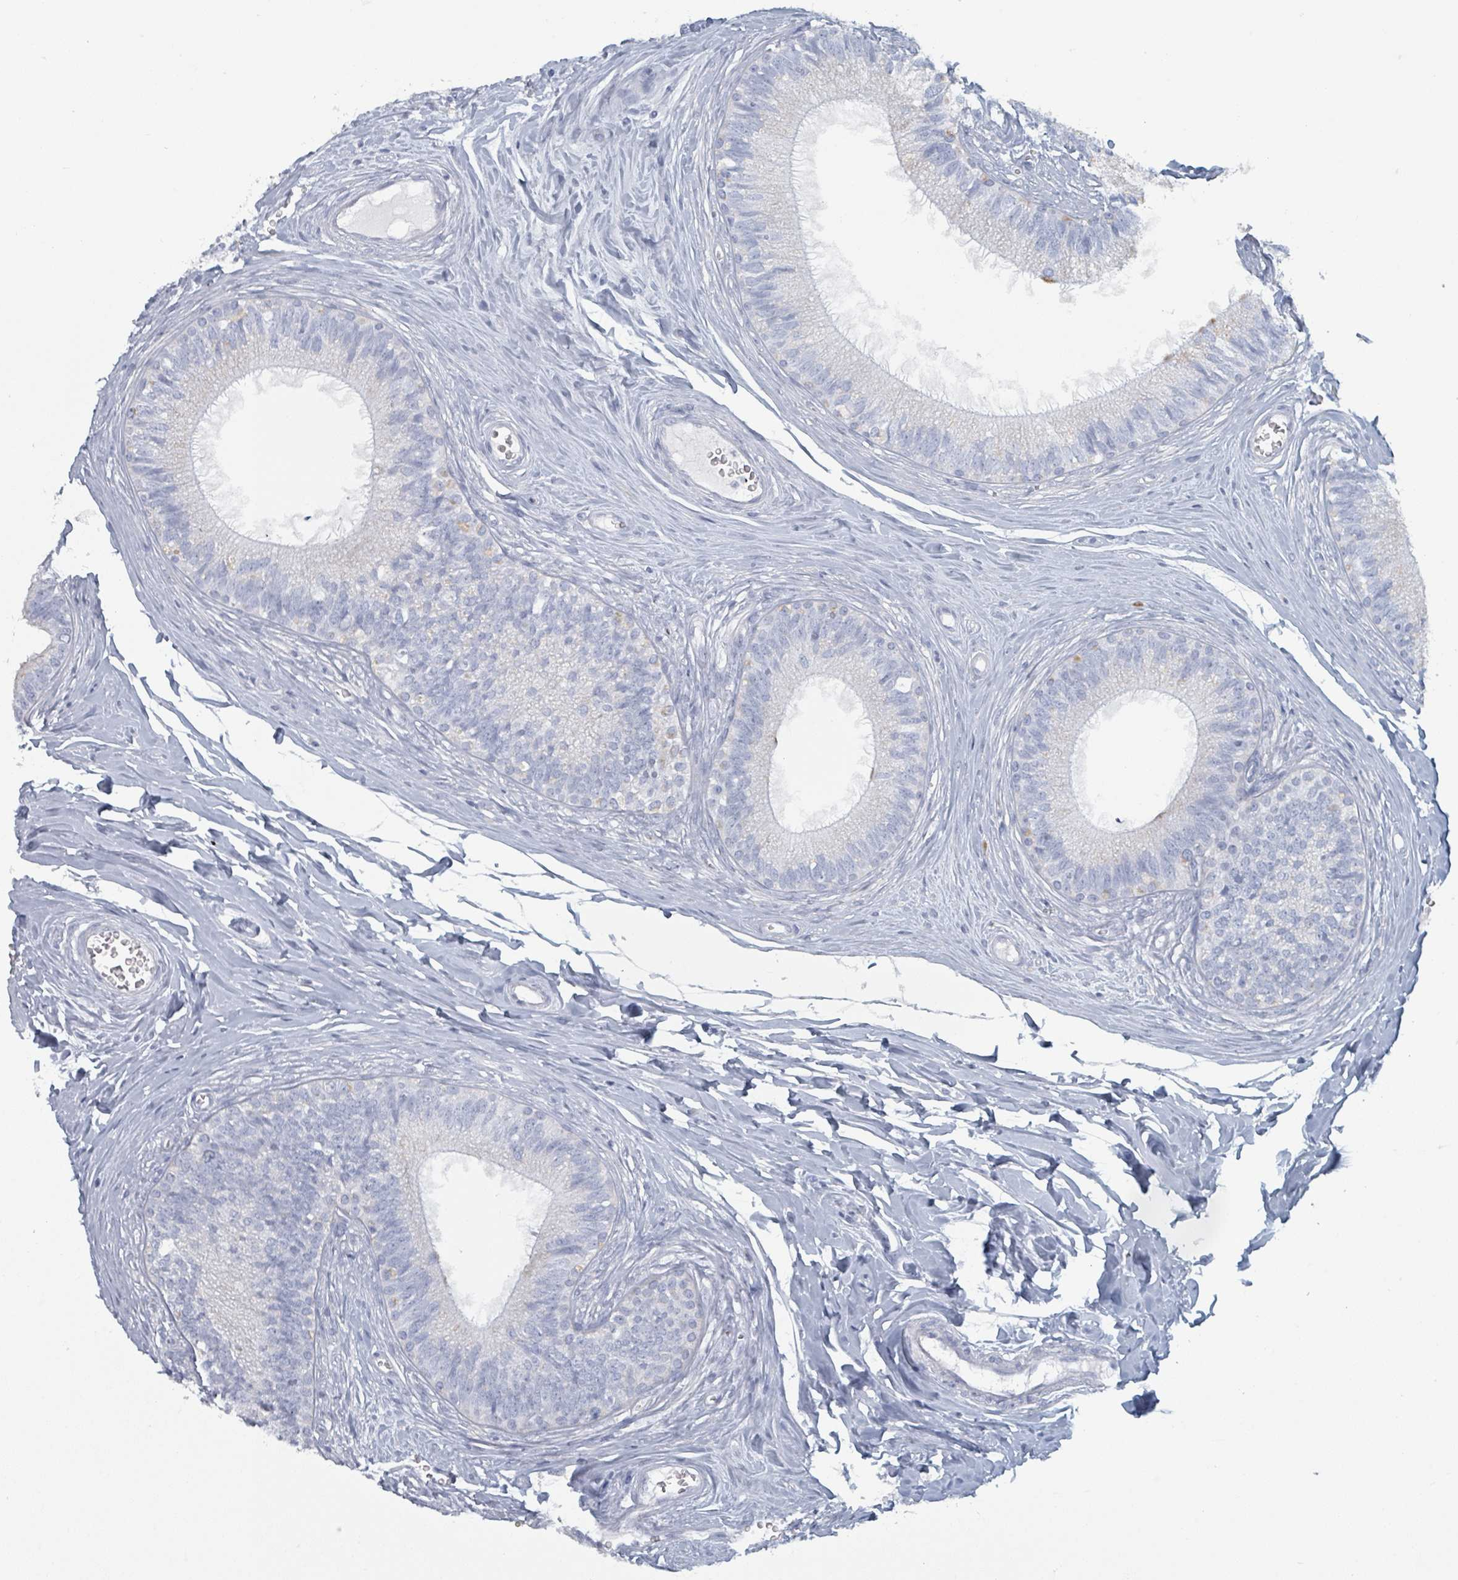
{"staining": {"intensity": "negative", "quantity": "none", "location": "none"}, "tissue": "epididymis", "cell_type": "Glandular cells", "image_type": "normal", "snomed": [{"axis": "morphology", "description": "Normal tissue, NOS"}, {"axis": "topography", "description": "Epididymis"}], "caption": "DAB immunohistochemical staining of normal epididymis demonstrates no significant staining in glandular cells.", "gene": "HEATR5A", "patient": {"sex": "male", "age": 33}}